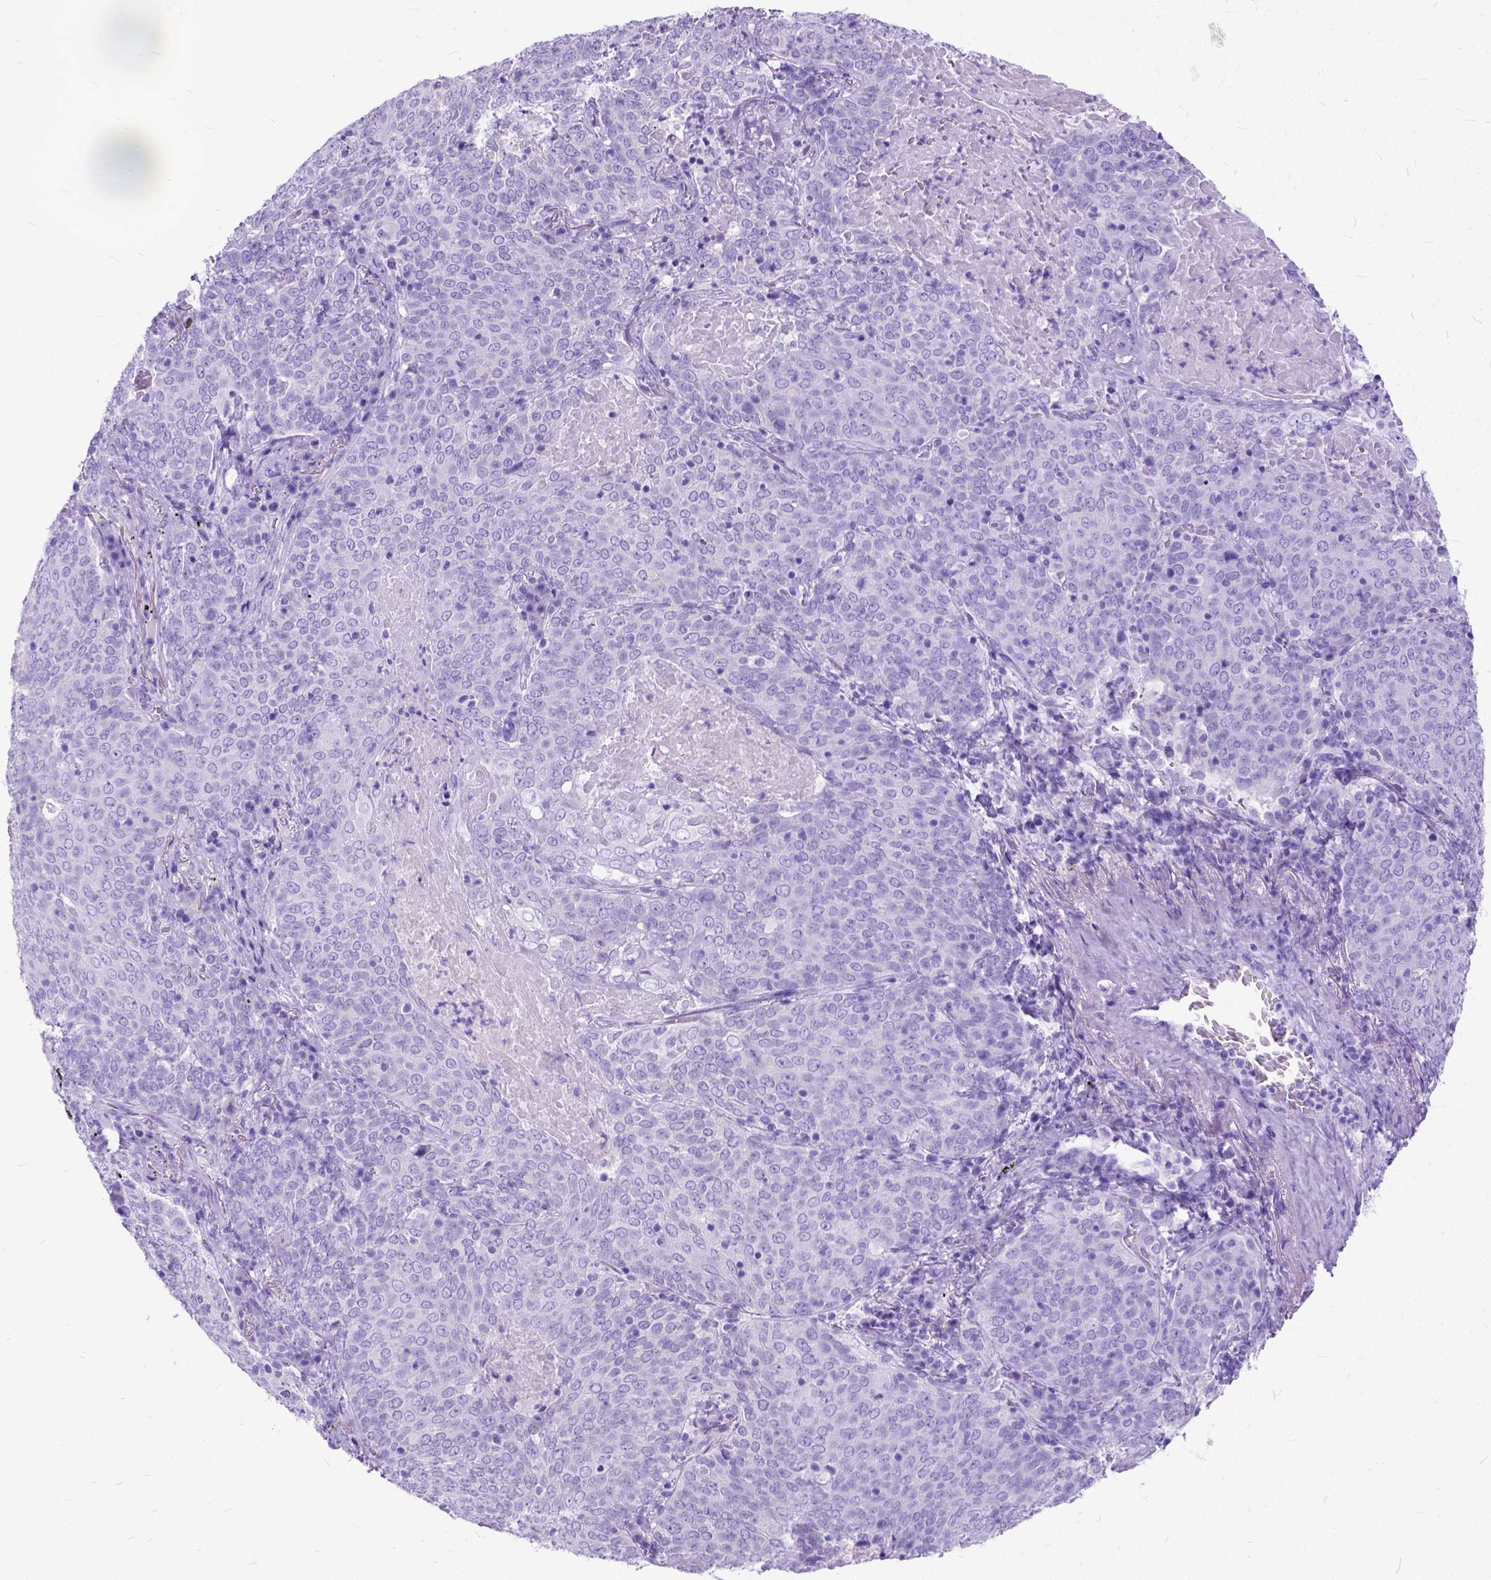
{"staining": {"intensity": "negative", "quantity": "none", "location": "none"}, "tissue": "lung cancer", "cell_type": "Tumor cells", "image_type": "cancer", "snomed": [{"axis": "morphology", "description": "Squamous cell carcinoma, NOS"}, {"axis": "topography", "description": "Lung"}], "caption": "DAB immunohistochemical staining of lung squamous cell carcinoma shows no significant expression in tumor cells.", "gene": "C1QTNF3", "patient": {"sex": "male", "age": 82}}